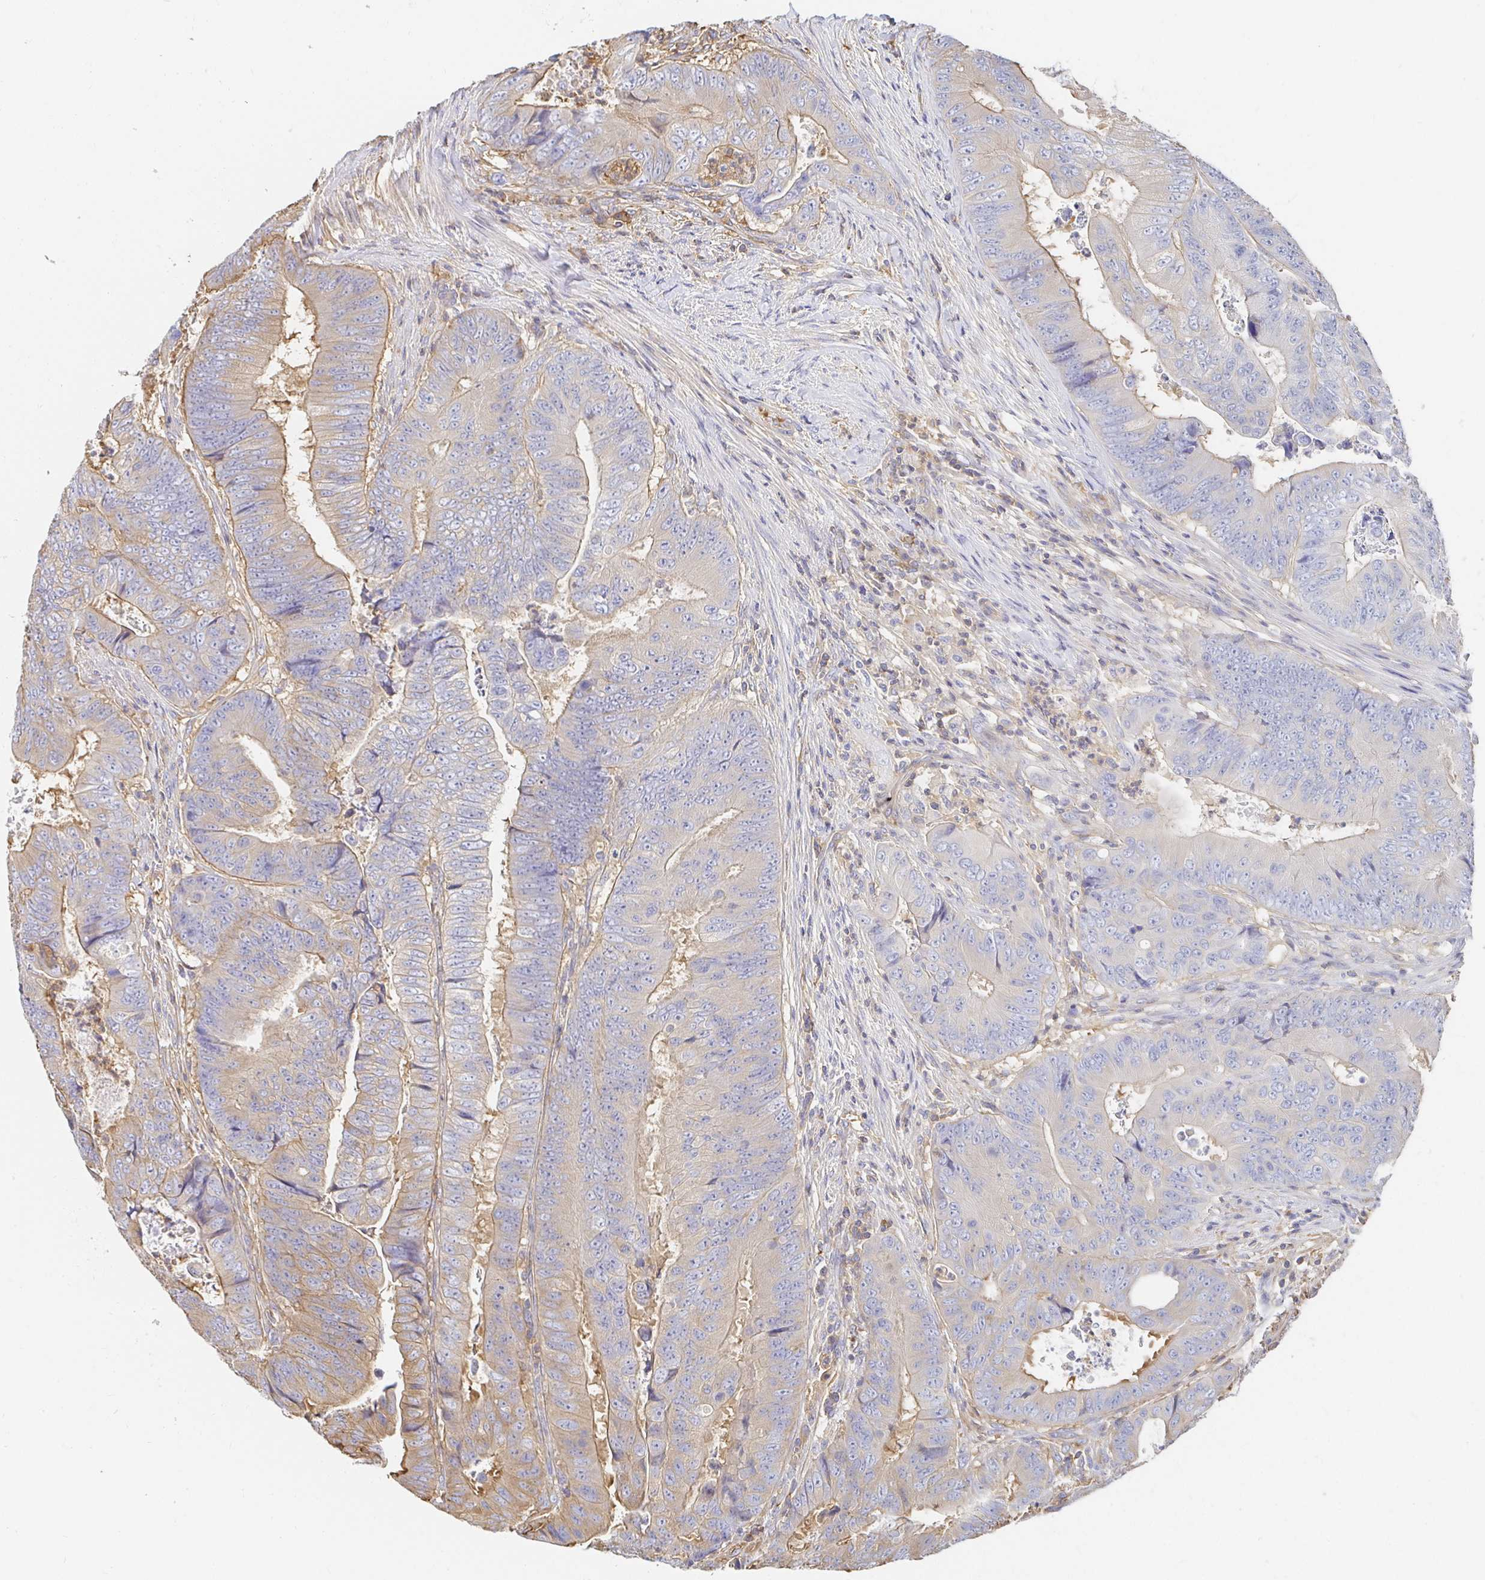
{"staining": {"intensity": "moderate", "quantity": "25%-75%", "location": "cytoplasmic/membranous"}, "tissue": "colorectal cancer", "cell_type": "Tumor cells", "image_type": "cancer", "snomed": [{"axis": "morphology", "description": "Adenocarcinoma, NOS"}, {"axis": "topography", "description": "Colon"}], "caption": "IHC of human colorectal adenocarcinoma displays medium levels of moderate cytoplasmic/membranous staining in about 25%-75% of tumor cells.", "gene": "TSPAN19", "patient": {"sex": "female", "age": 48}}